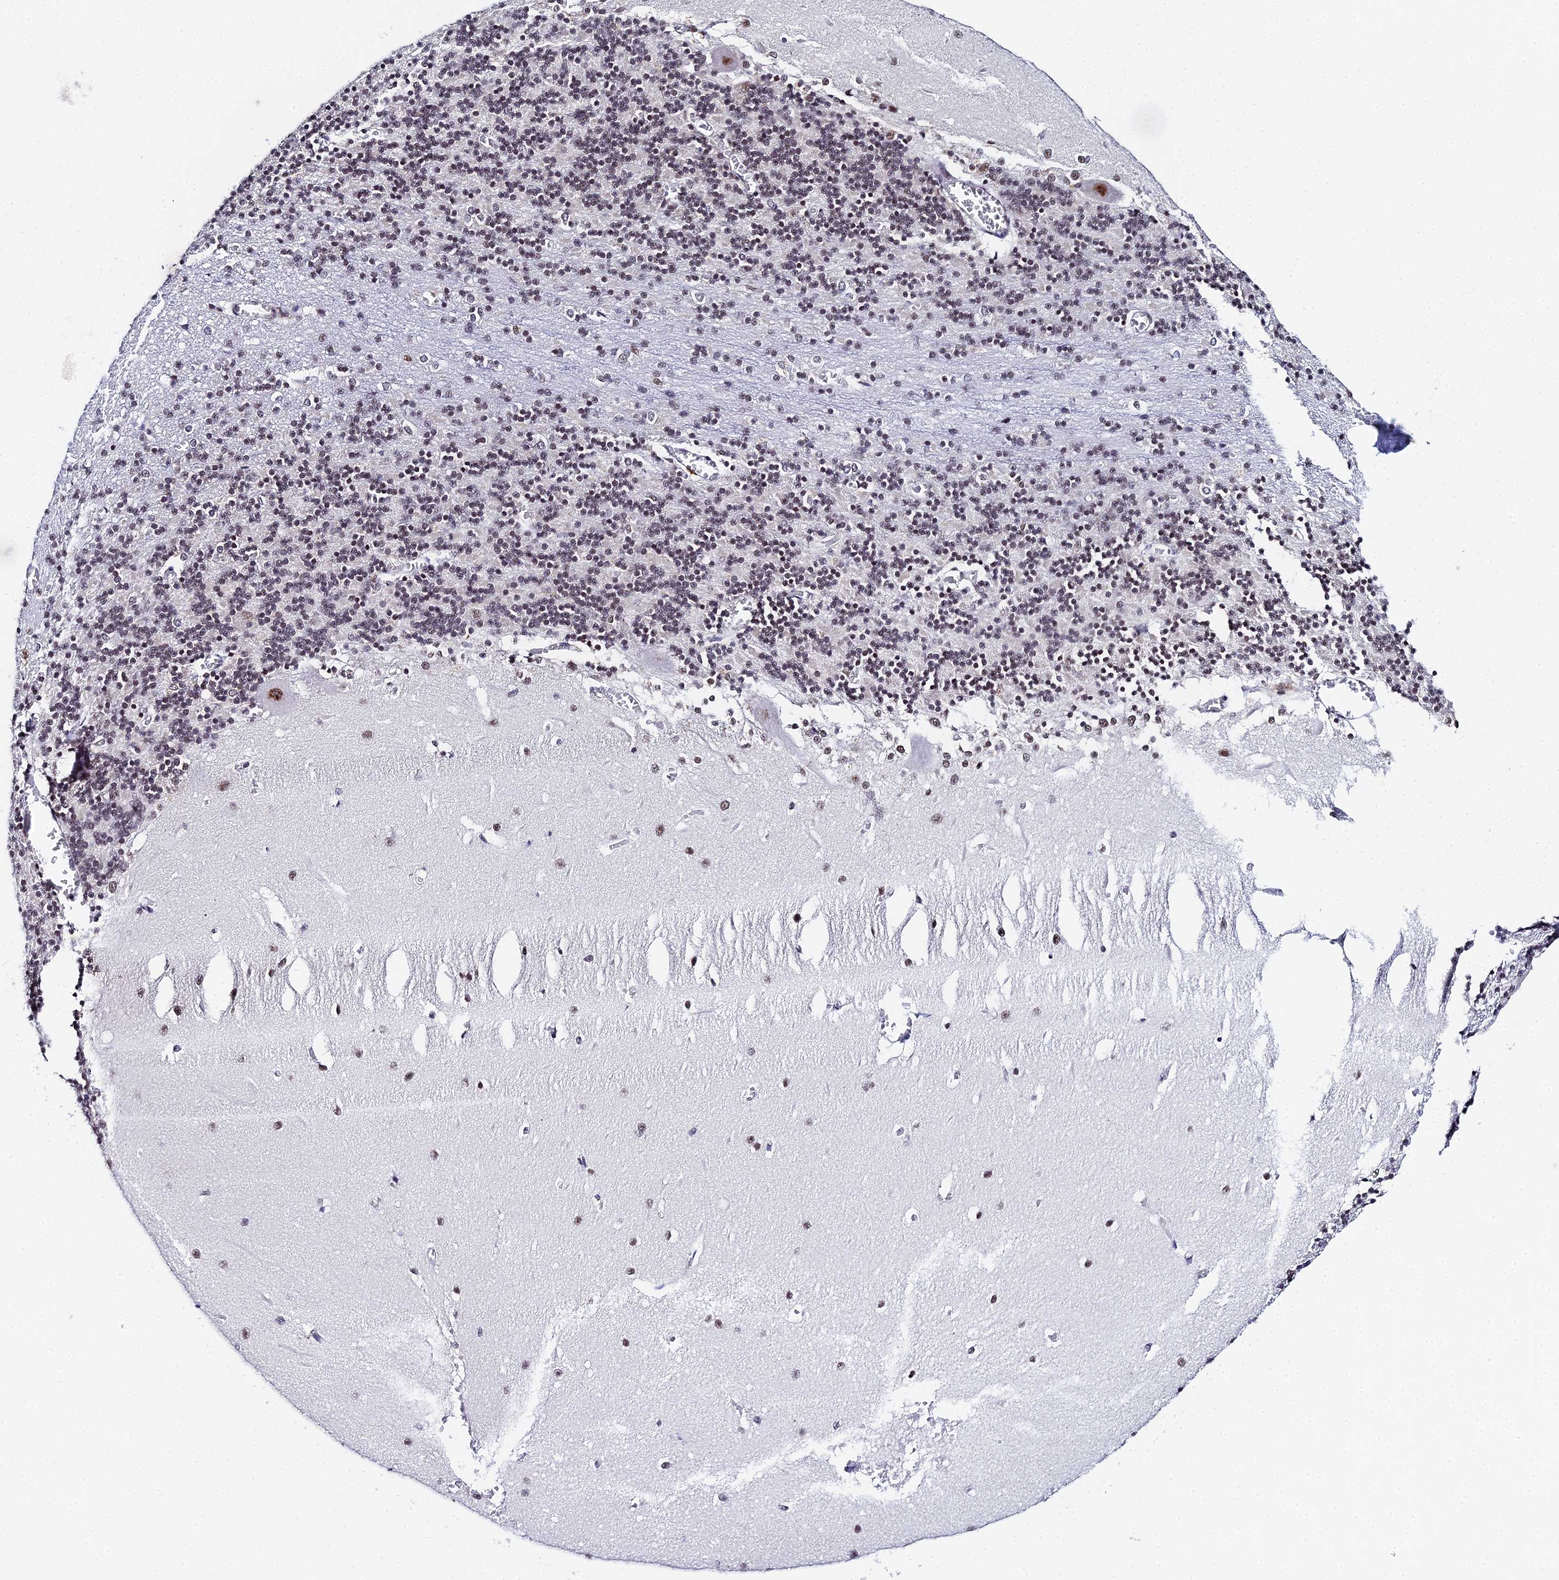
{"staining": {"intensity": "strong", "quantity": "25%-75%", "location": "nuclear"}, "tissue": "cerebellum", "cell_type": "Cells in granular layer", "image_type": "normal", "snomed": [{"axis": "morphology", "description": "Normal tissue, NOS"}, {"axis": "topography", "description": "Cerebellum"}], "caption": "Protein analysis of normal cerebellum shows strong nuclear expression in about 25%-75% of cells in granular layer. The staining is performed using DAB brown chromogen to label protein expression. The nuclei are counter-stained blue using hematoxylin.", "gene": "MAGOHB", "patient": {"sex": "male", "age": 37}}